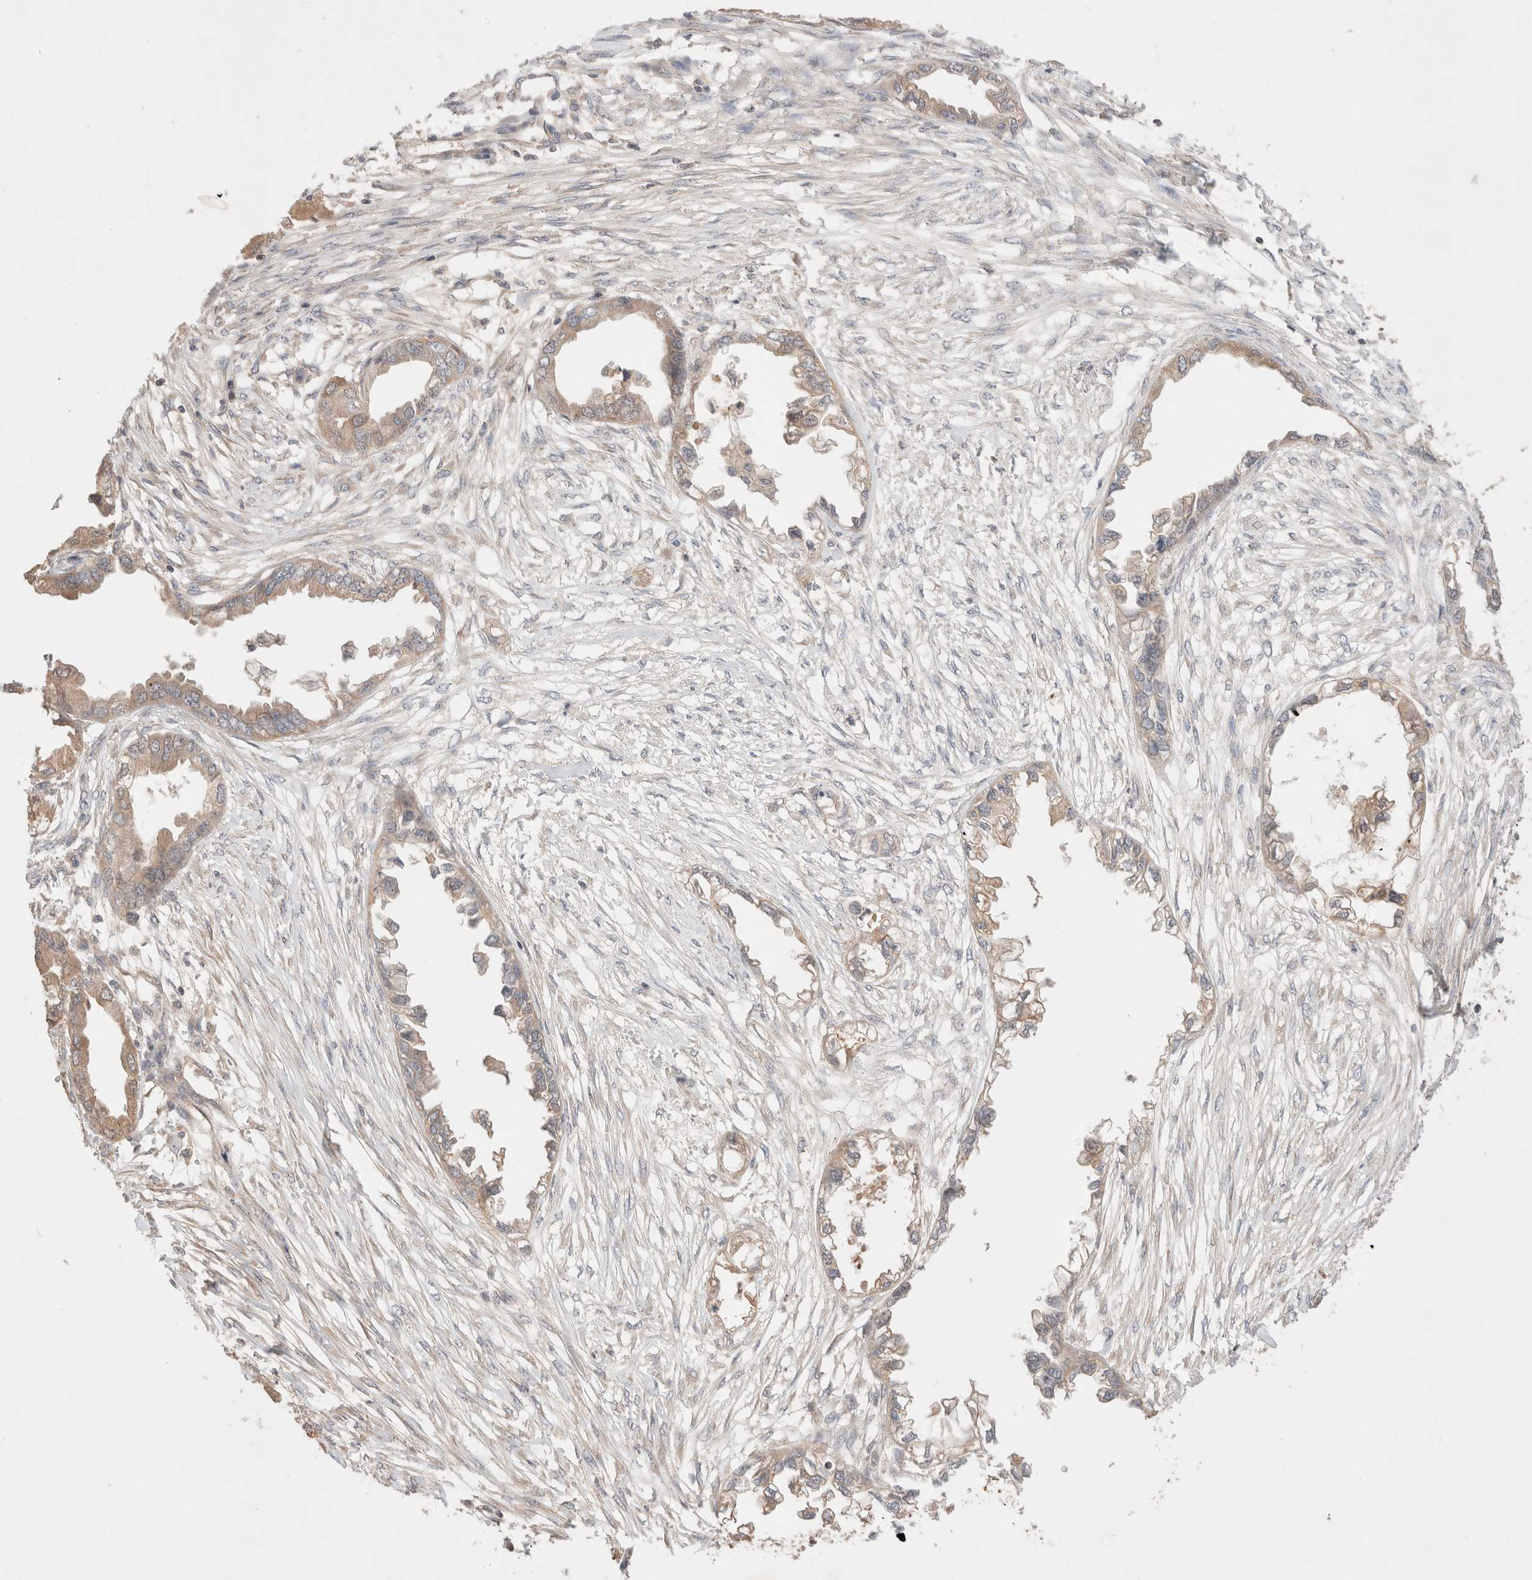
{"staining": {"intensity": "weak", "quantity": ">75%", "location": "cytoplasmic/membranous"}, "tissue": "endometrial cancer", "cell_type": "Tumor cells", "image_type": "cancer", "snomed": [{"axis": "morphology", "description": "Adenocarcinoma, NOS"}, {"axis": "morphology", "description": "Adenocarcinoma, metastatic, NOS"}, {"axis": "topography", "description": "Adipose tissue"}, {"axis": "topography", "description": "Endometrium"}], "caption": "Weak cytoplasmic/membranous protein staining is appreciated in about >75% of tumor cells in endometrial metastatic adenocarcinoma.", "gene": "CARNMT1", "patient": {"sex": "female", "age": 67}}